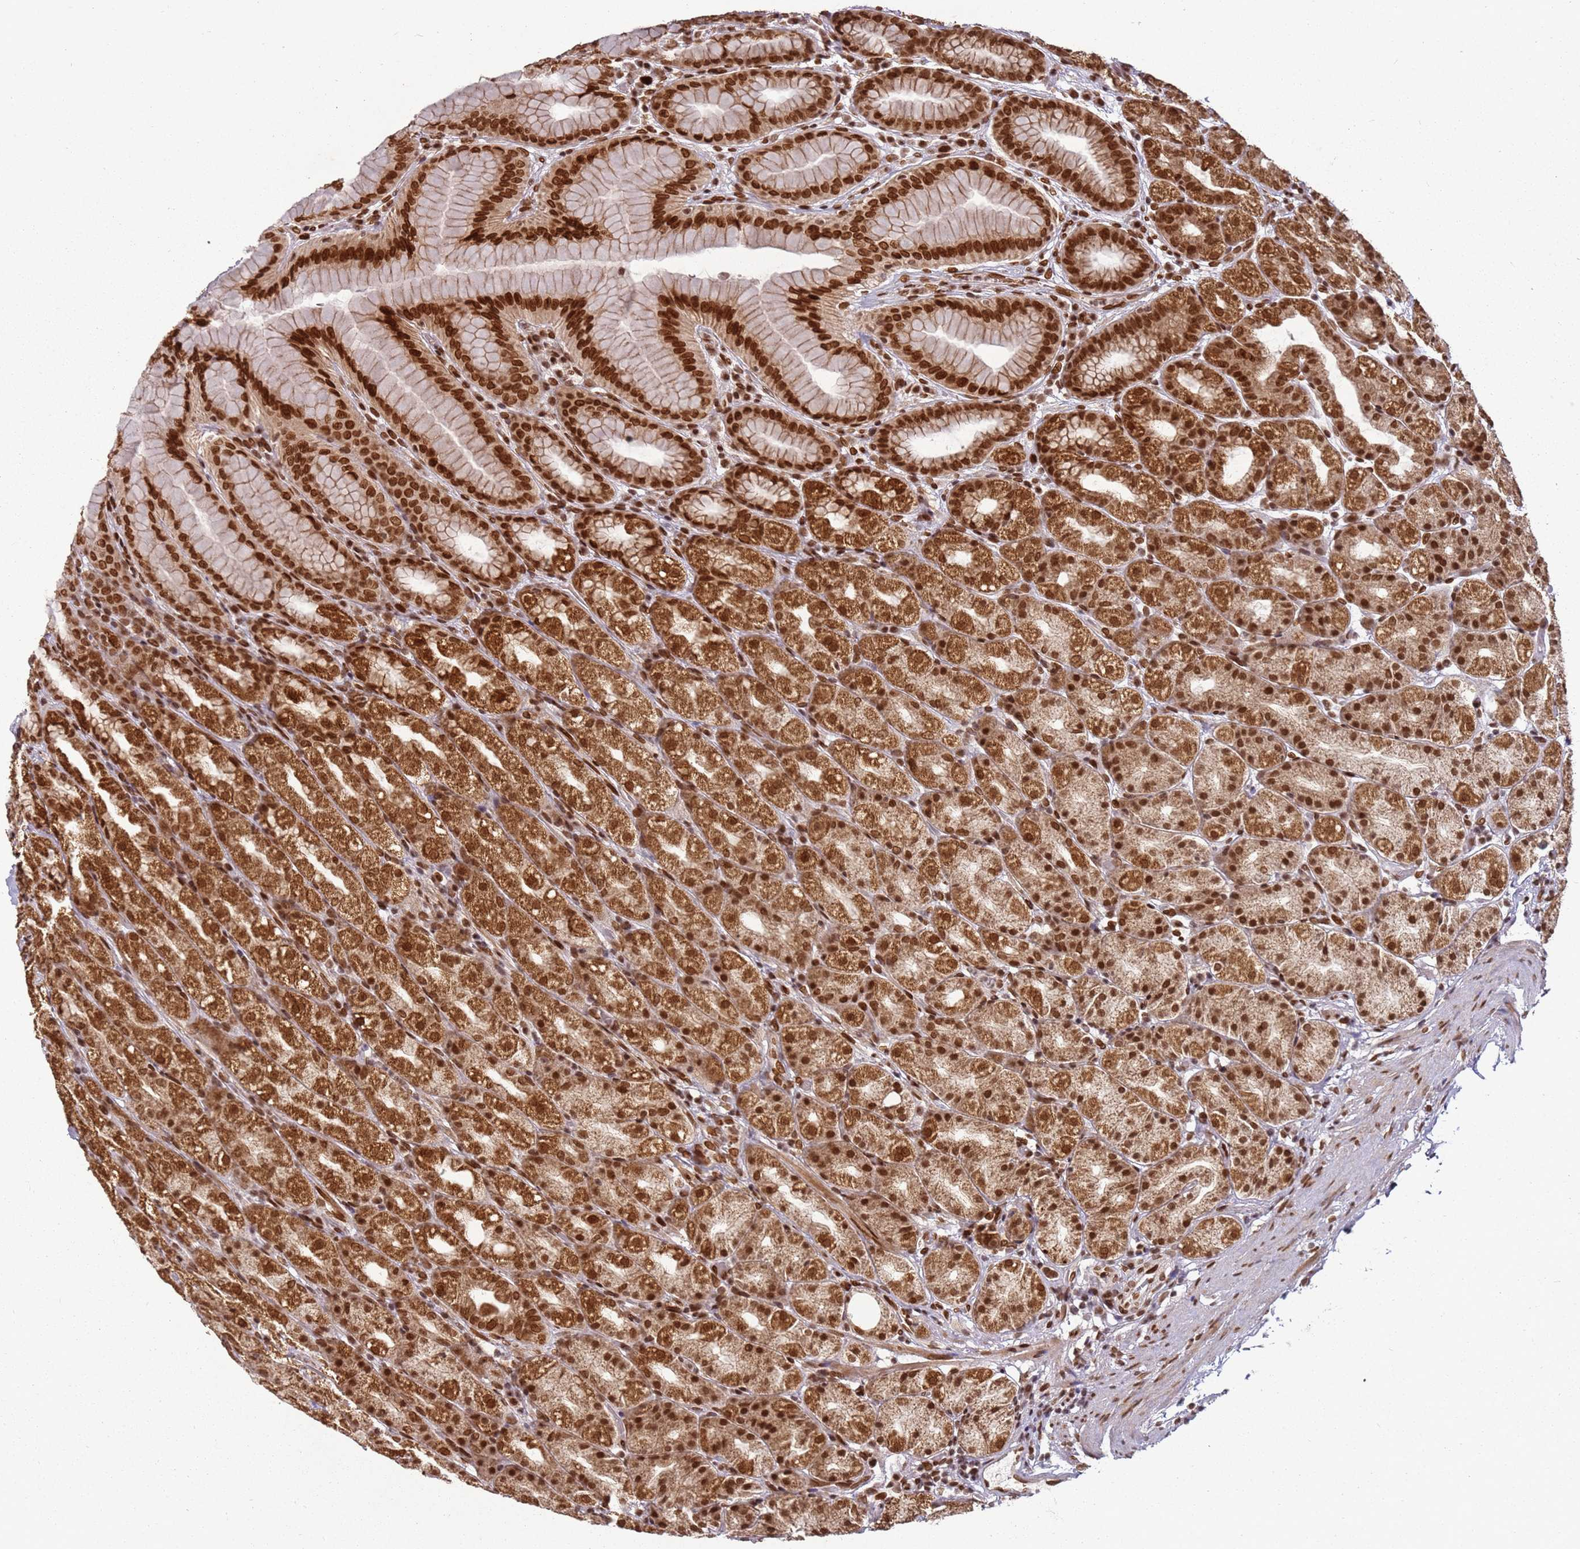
{"staining": {"intensity": "strong", "quantity": ">75%", "location": "cytoplasmic/membranous,nuclear"}, "tissue": "stomach", "cell_type": "Glandular cells", "image_type": "normal", "snomed": [{"axis": "morphology", "description": "Normal tissue, NOS"}, {"axis": "topography", "description": "Stomach, upper"}, {"axis": "topography", "description": "Stomach"}], "caption": "A brown stain labels strong cytoplasmic/membranous,nuclear expression of a protein in glandular cells of unremarkable stomach.", "gene": "TENT4A", "patient": {"sex": "male", "age": 68}}